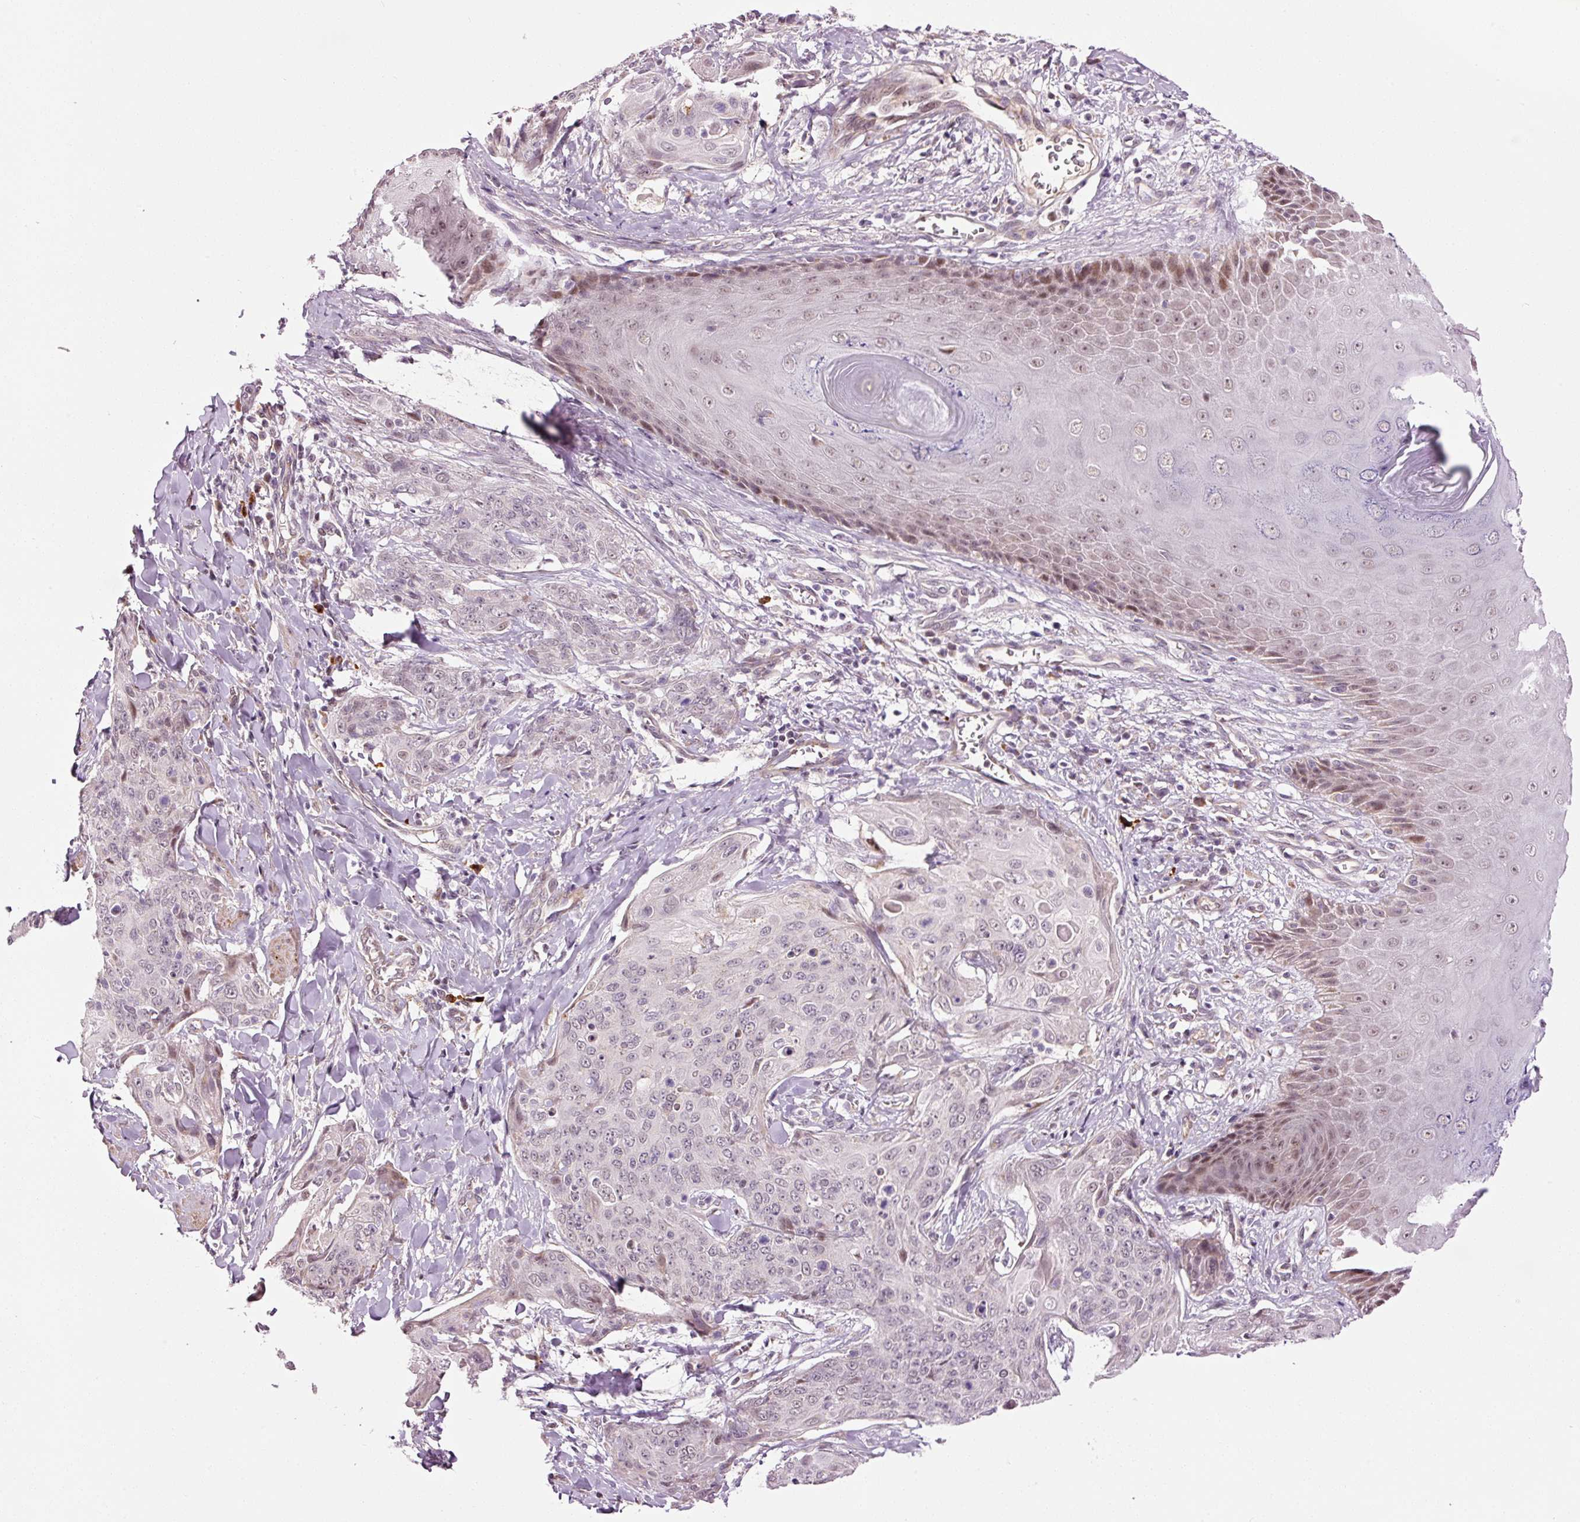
{"staining": {"intensity": "negative", "quantity": "none", "location": "none"}, "tissue": "skin cancer", "cell_type": "Tumor cells", "image_type": "cancer", "snomed": [{"axis": "morphology", "description": "Squamous cell carcinoma, NOS"}, {"axis": "topography", "description": "Skin"}, {"axis": "topography", "description": "Vulva"}], "caption": "High power microscopy image of an immunohistochemistry (IHC) micrograph of squamous cell carcinoma (skin), revealing no significant expression in tumor cells.", "gene": "ANKRD20A1", "patient": {"sex": "female", "age": 85}}